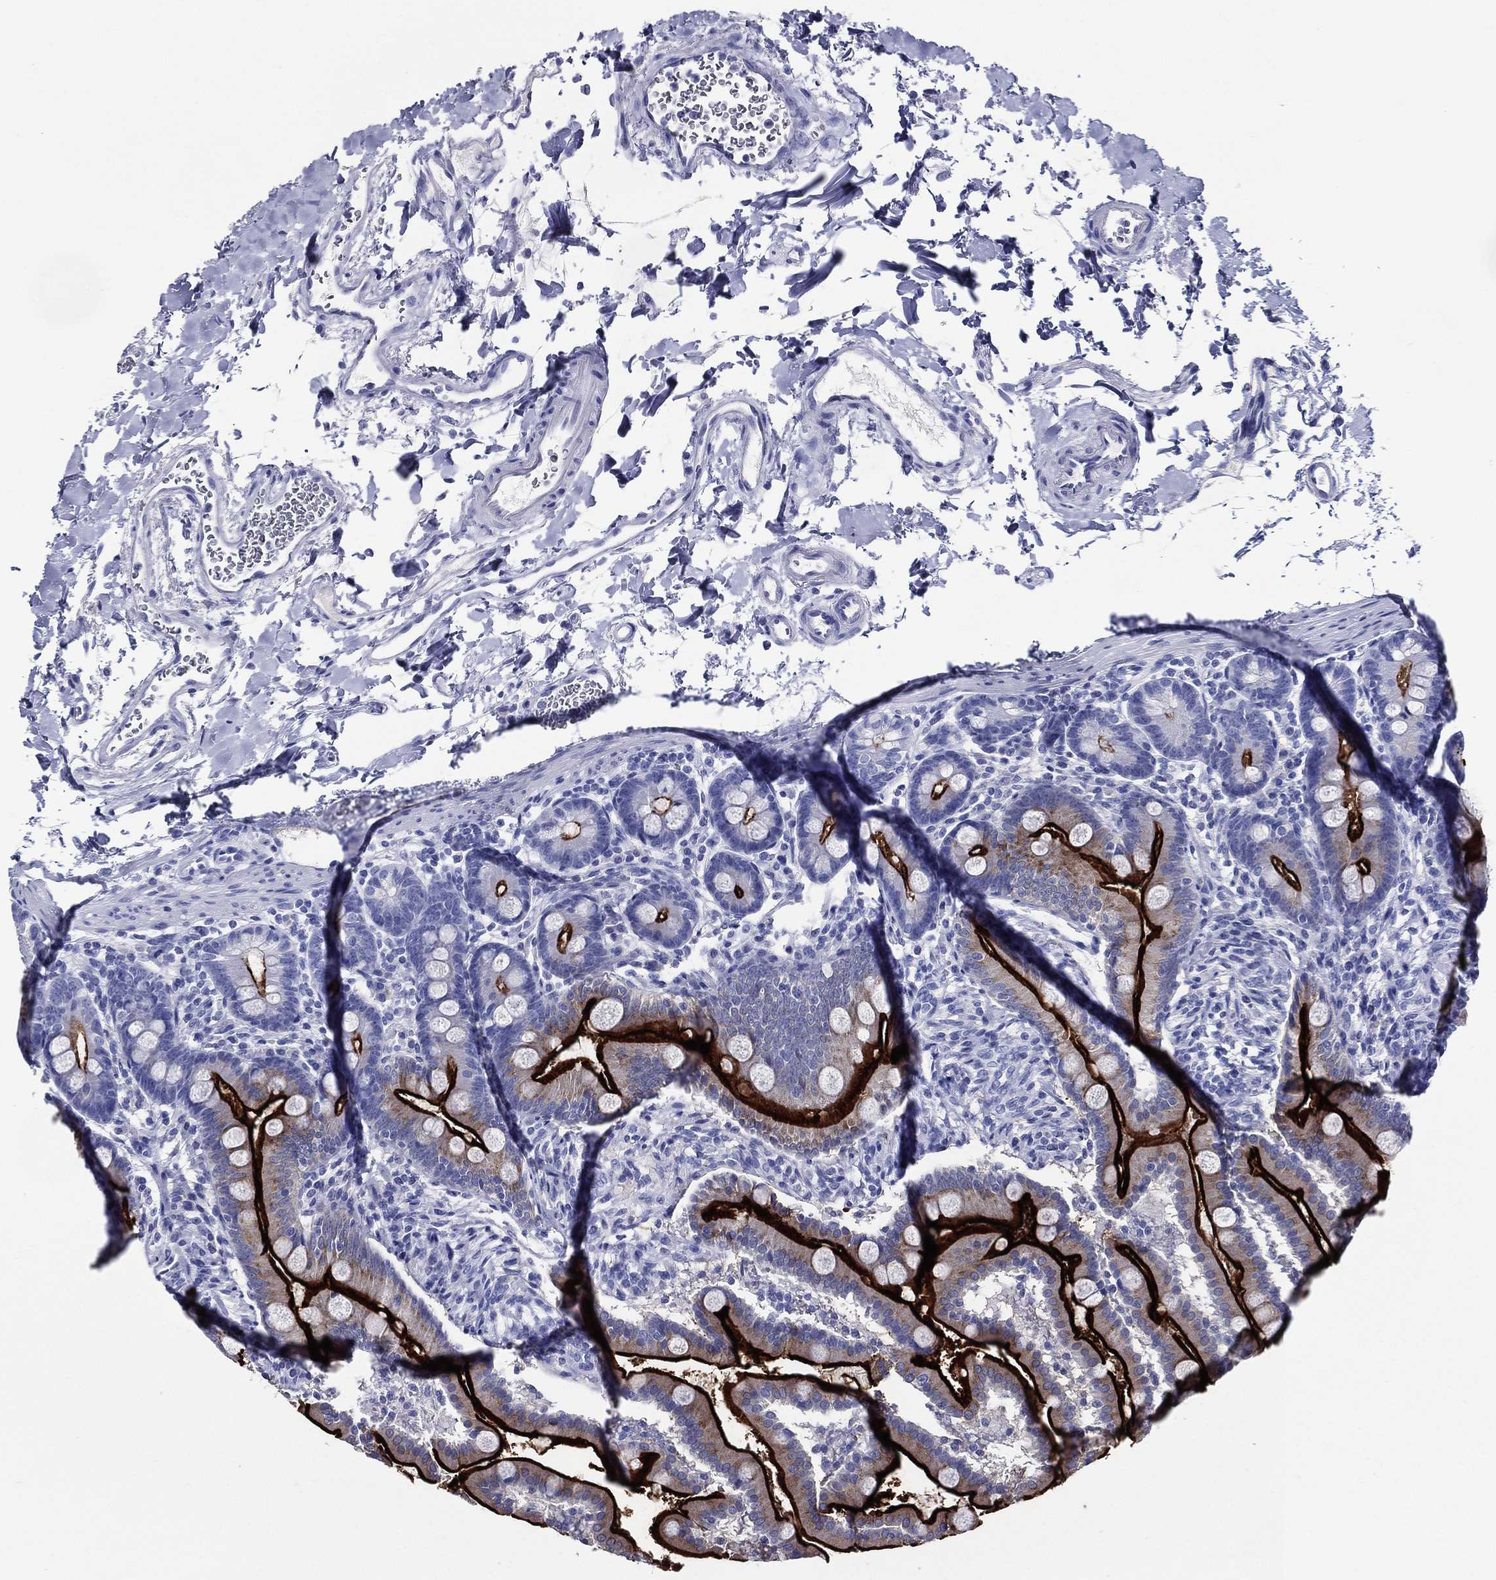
{"staining": {"intensity": "strong", "quantity": "25%-75%", "location": "cytoplasmic/membranous"}, "tissue": "small intestine", "cell_type": "Glandular cells", "image_type": "normal", "snomed": [{"axis": "morphology", "description": "Normal tissue, NOS"}, {"axis": "topography", "description": "Small intestine"}], "caption": "Immunohistochemistry micrograph of unremarkable small intestine: small intestine stained using immunohistochemistry displays high levels of strong protein expression localized specifically in the cytoplasmic/membranous of glandular cells, appearing as a cytoplasmic/membranous brown color.", "gene": "ACE2", "patient": {"sex": "female", "age": 44}}